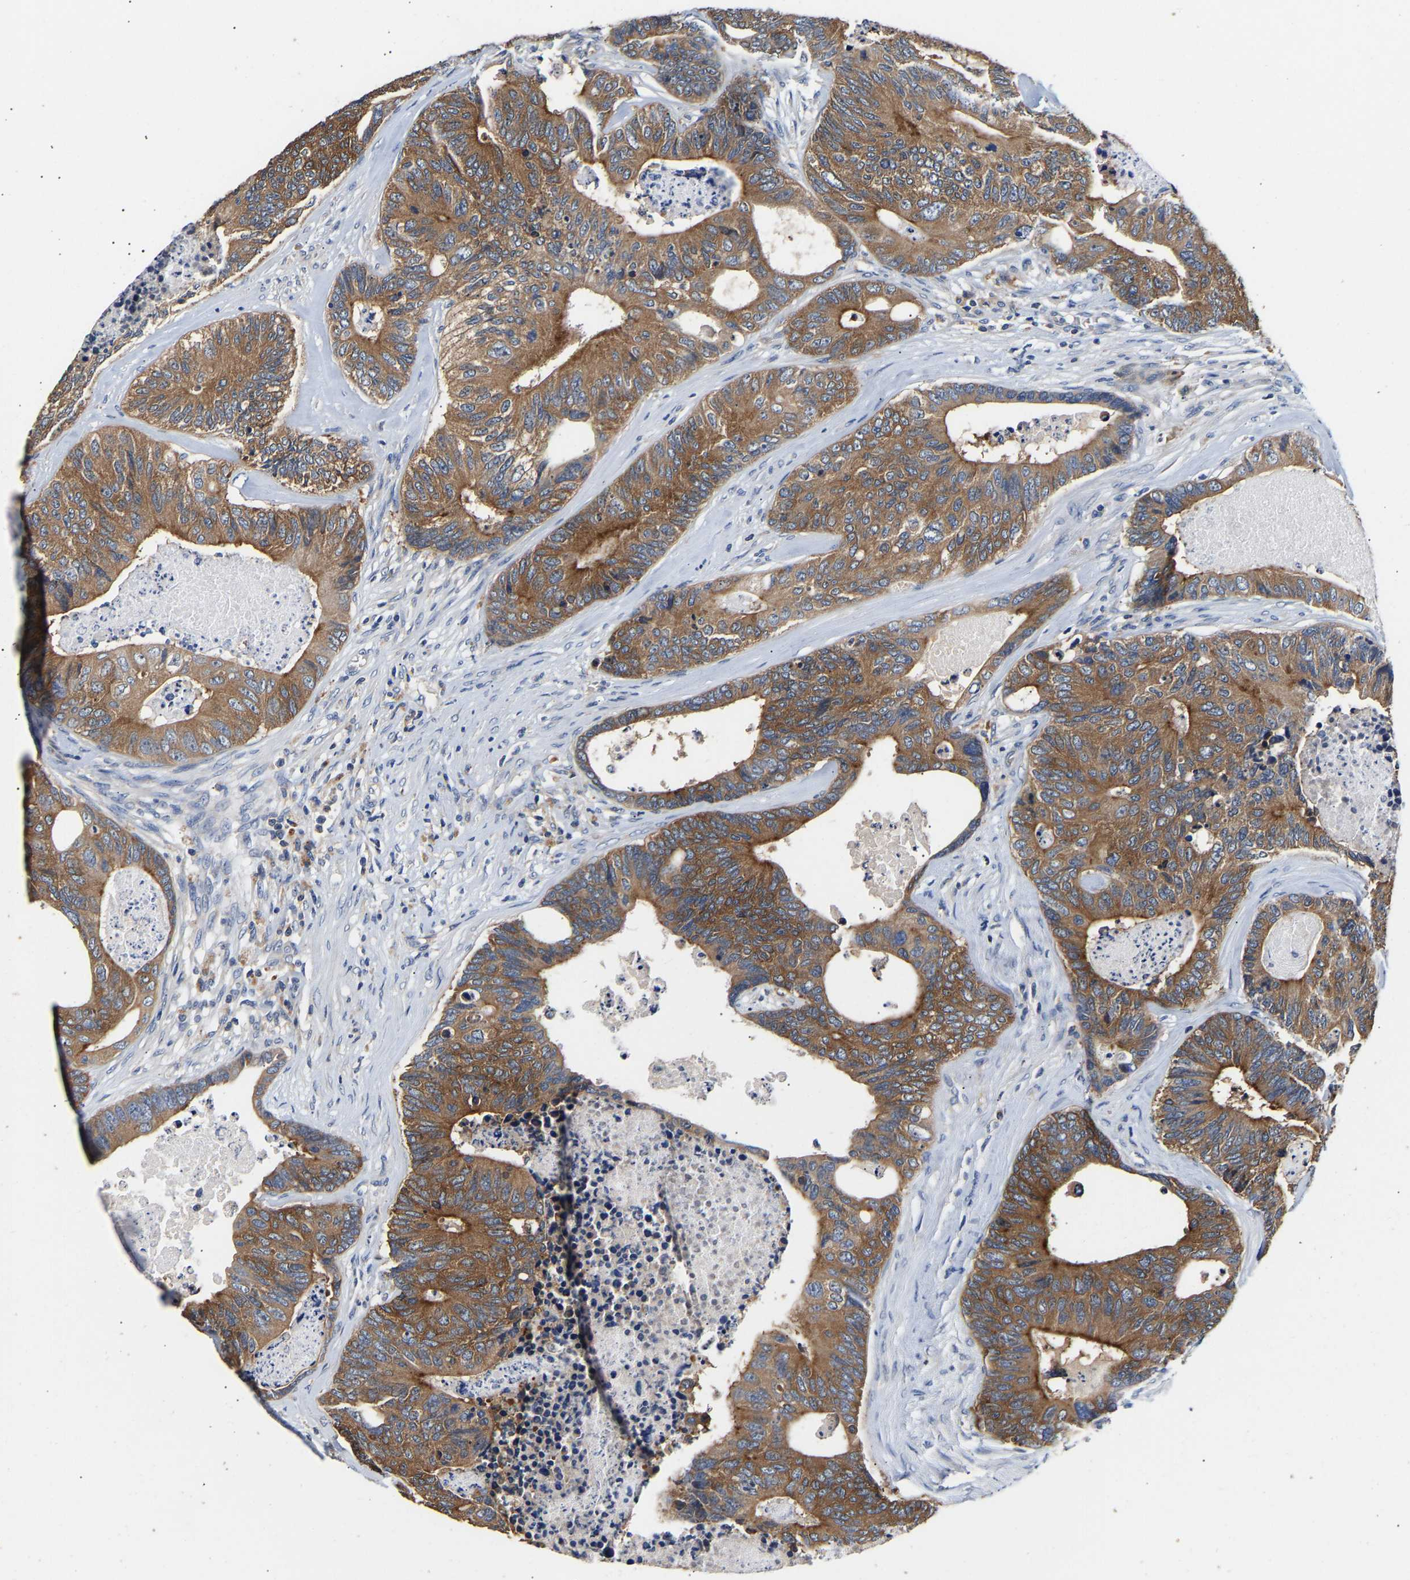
{"staining": {"intensity": "moderate", "quantity": ">75%", "location": "cytoplasmic/membranous"}, "tissue": "colorectal cancer", "cell_type": "Tumor cells", "image_type": "cancer", "snomed": [{"axis": "morphology", "description": "Adenocarcinoma, NOS"}, {"axis": "topography", "description": "Colon"}], "caption": "Tumor cells reveal medium levels of moderate cytoplasmic/membranous staining in approximately >75% of cells in human colorectal adenocarcinoma. The staining was performed using DAB, with brown indicating positive protein expression. Nuclei are stained blue with hematoxylin.", "gene": "LRBA", "patient": {"sex": "female", "age": 67}}